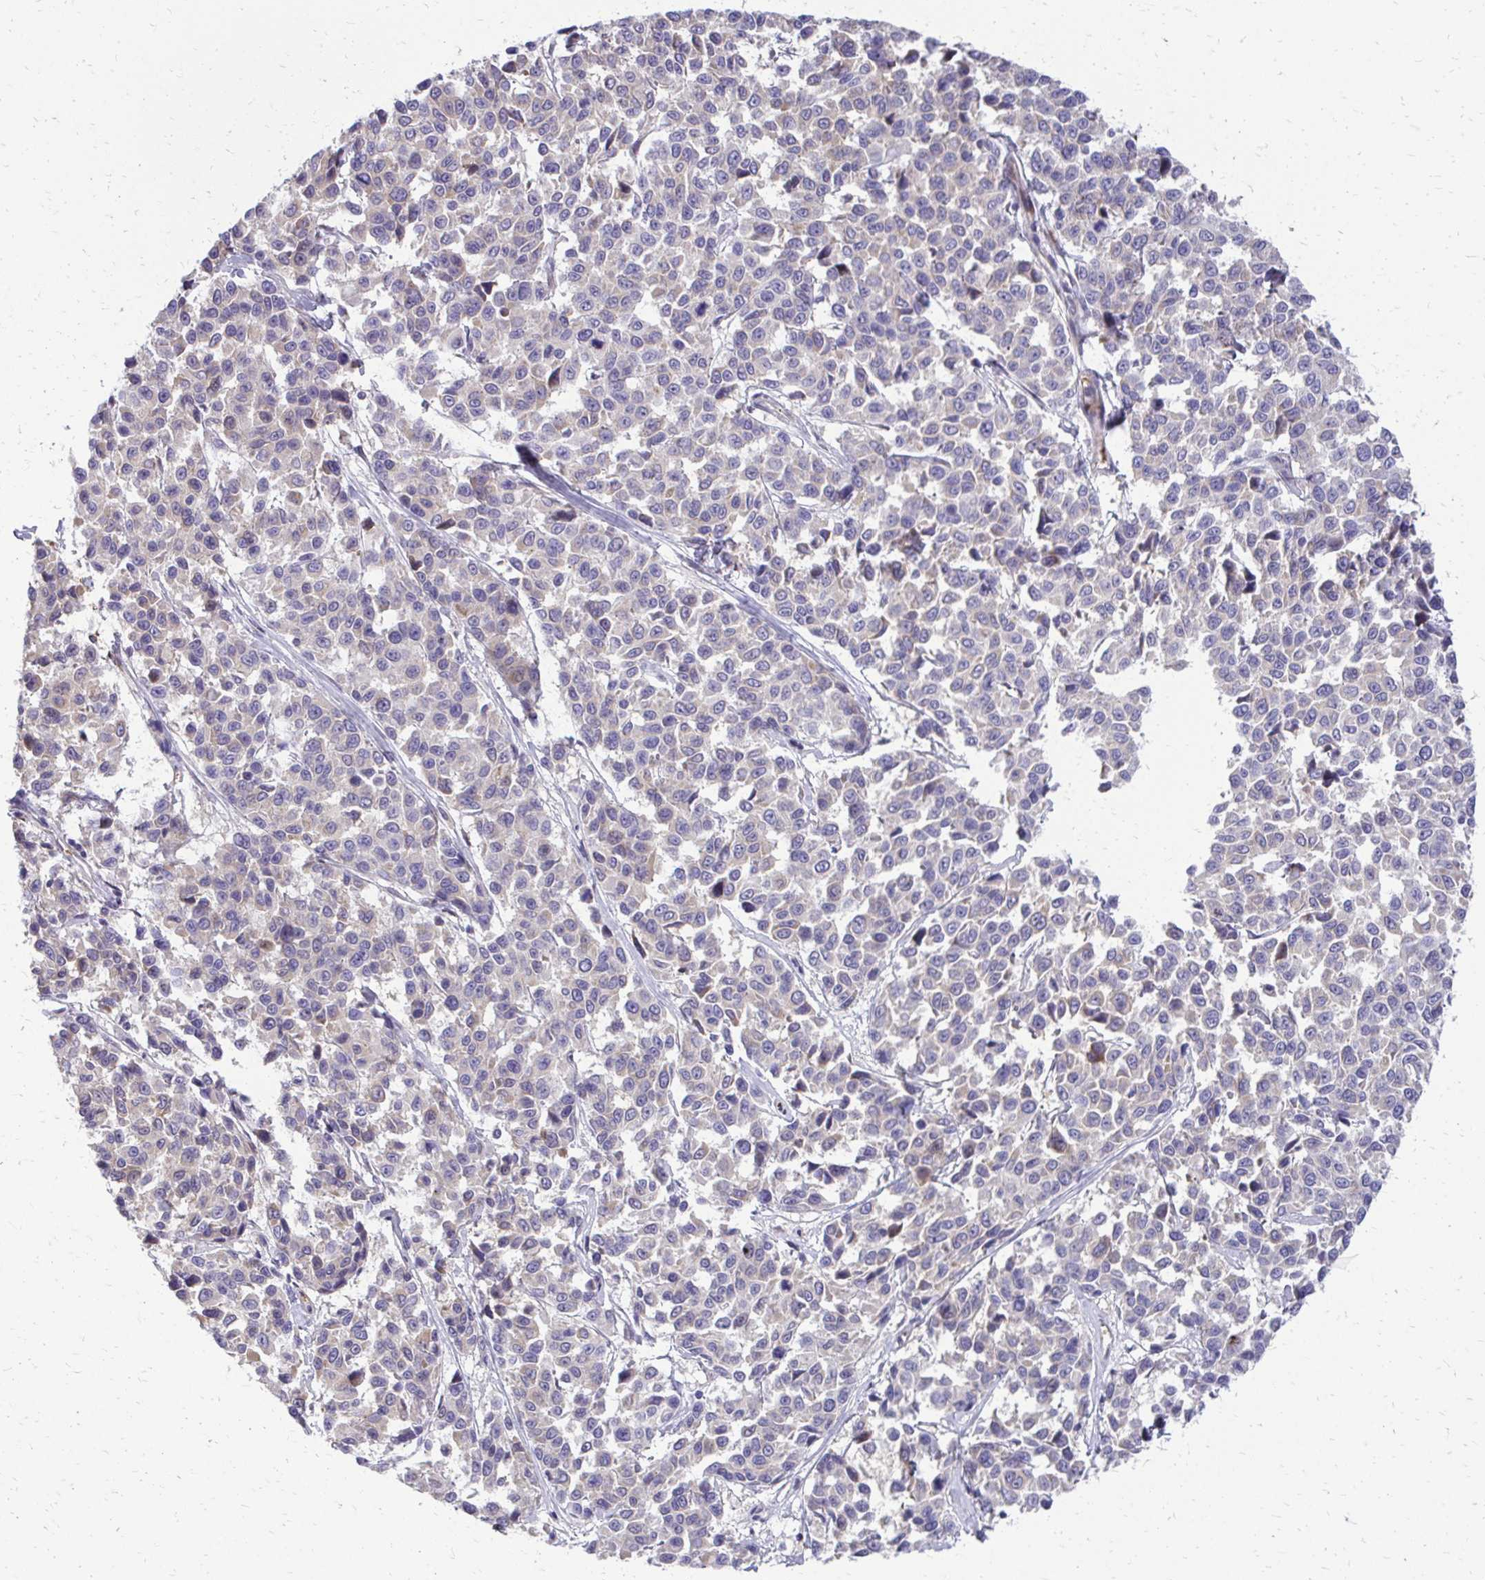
{"staining": {"intensity": "weak", "quantity": "<25%", "location": "cytoplasmic/membranous"}, "tissue": "melanoma", "cell_type": "Tumor cells", "image_type": "cancer", "snomed": [{"axis": "morphology", "description": "Malignant melanoma, NOS"}, {"axis": "topography", "description": "Skin"}], "caption": "An immunohistochemistry (IHC) micrograph of melanoma is shown. There is no staining in tumor cells of melanoma.", "gene": "FUNDC2", "patient": {"sex": "female", "age": 66}}